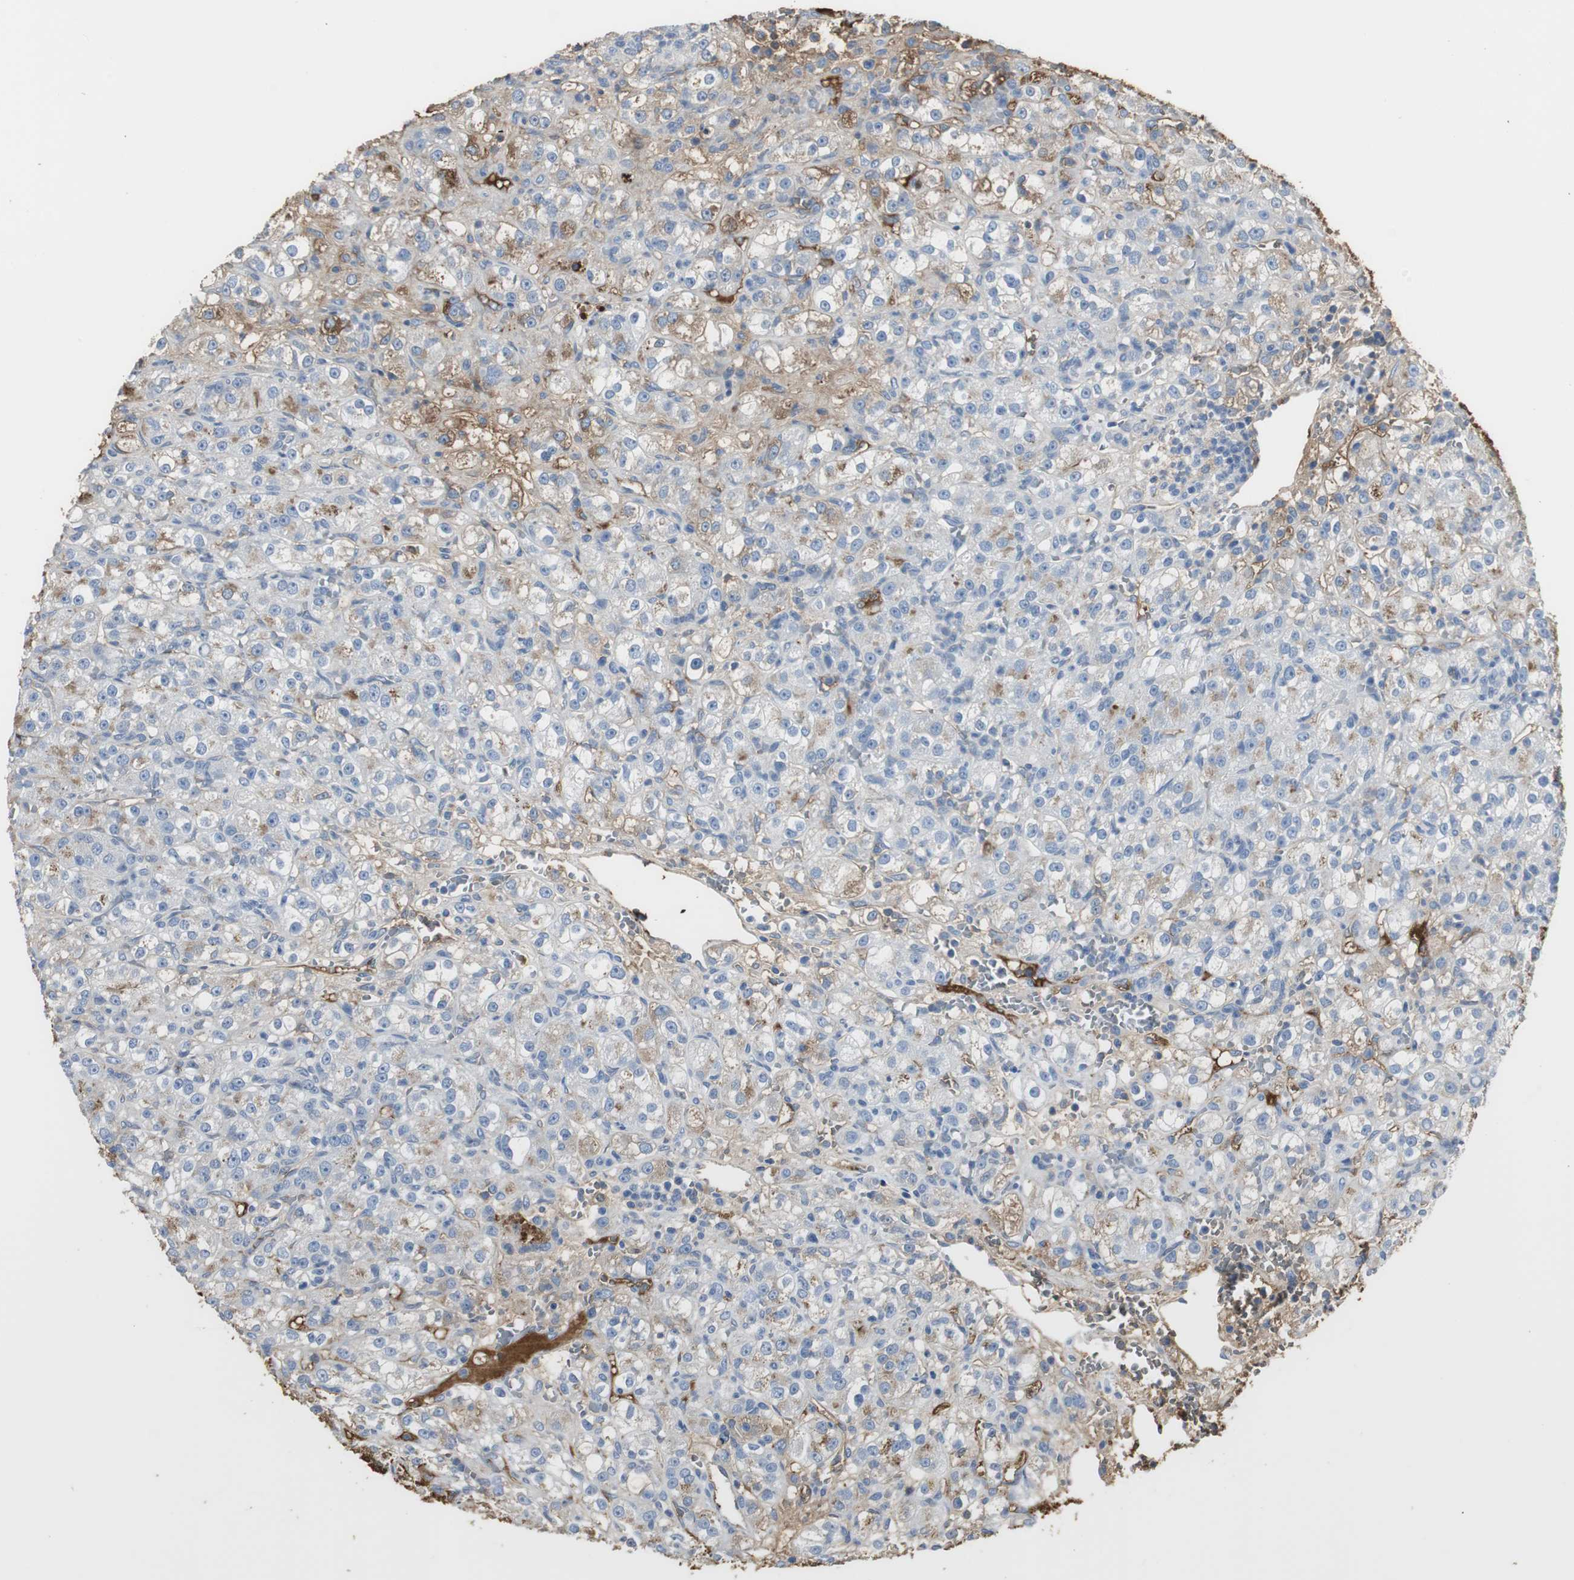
{"staining": {"intensity": "negative", "quantity": "none", "location": "none"}, "tissue": "renal cancer", "cell_type": "Tumor cells", "image_type": "cancer", "snomed": [{"axis": "morphology", "description": "Normal tissue, NOS"}, {"axis": "morphology", "description": "Adenocarcinoma, NOS"}, {"axis": "topography", "description": "Kidney"}], "caption": "Human adenocarcinoma (renal) stained for a protein using immunohistochemistry (IHC) displays no staining in tumor cells.", "gene": "IGHA1", "patient": {"sex": "male", "age": 61}}